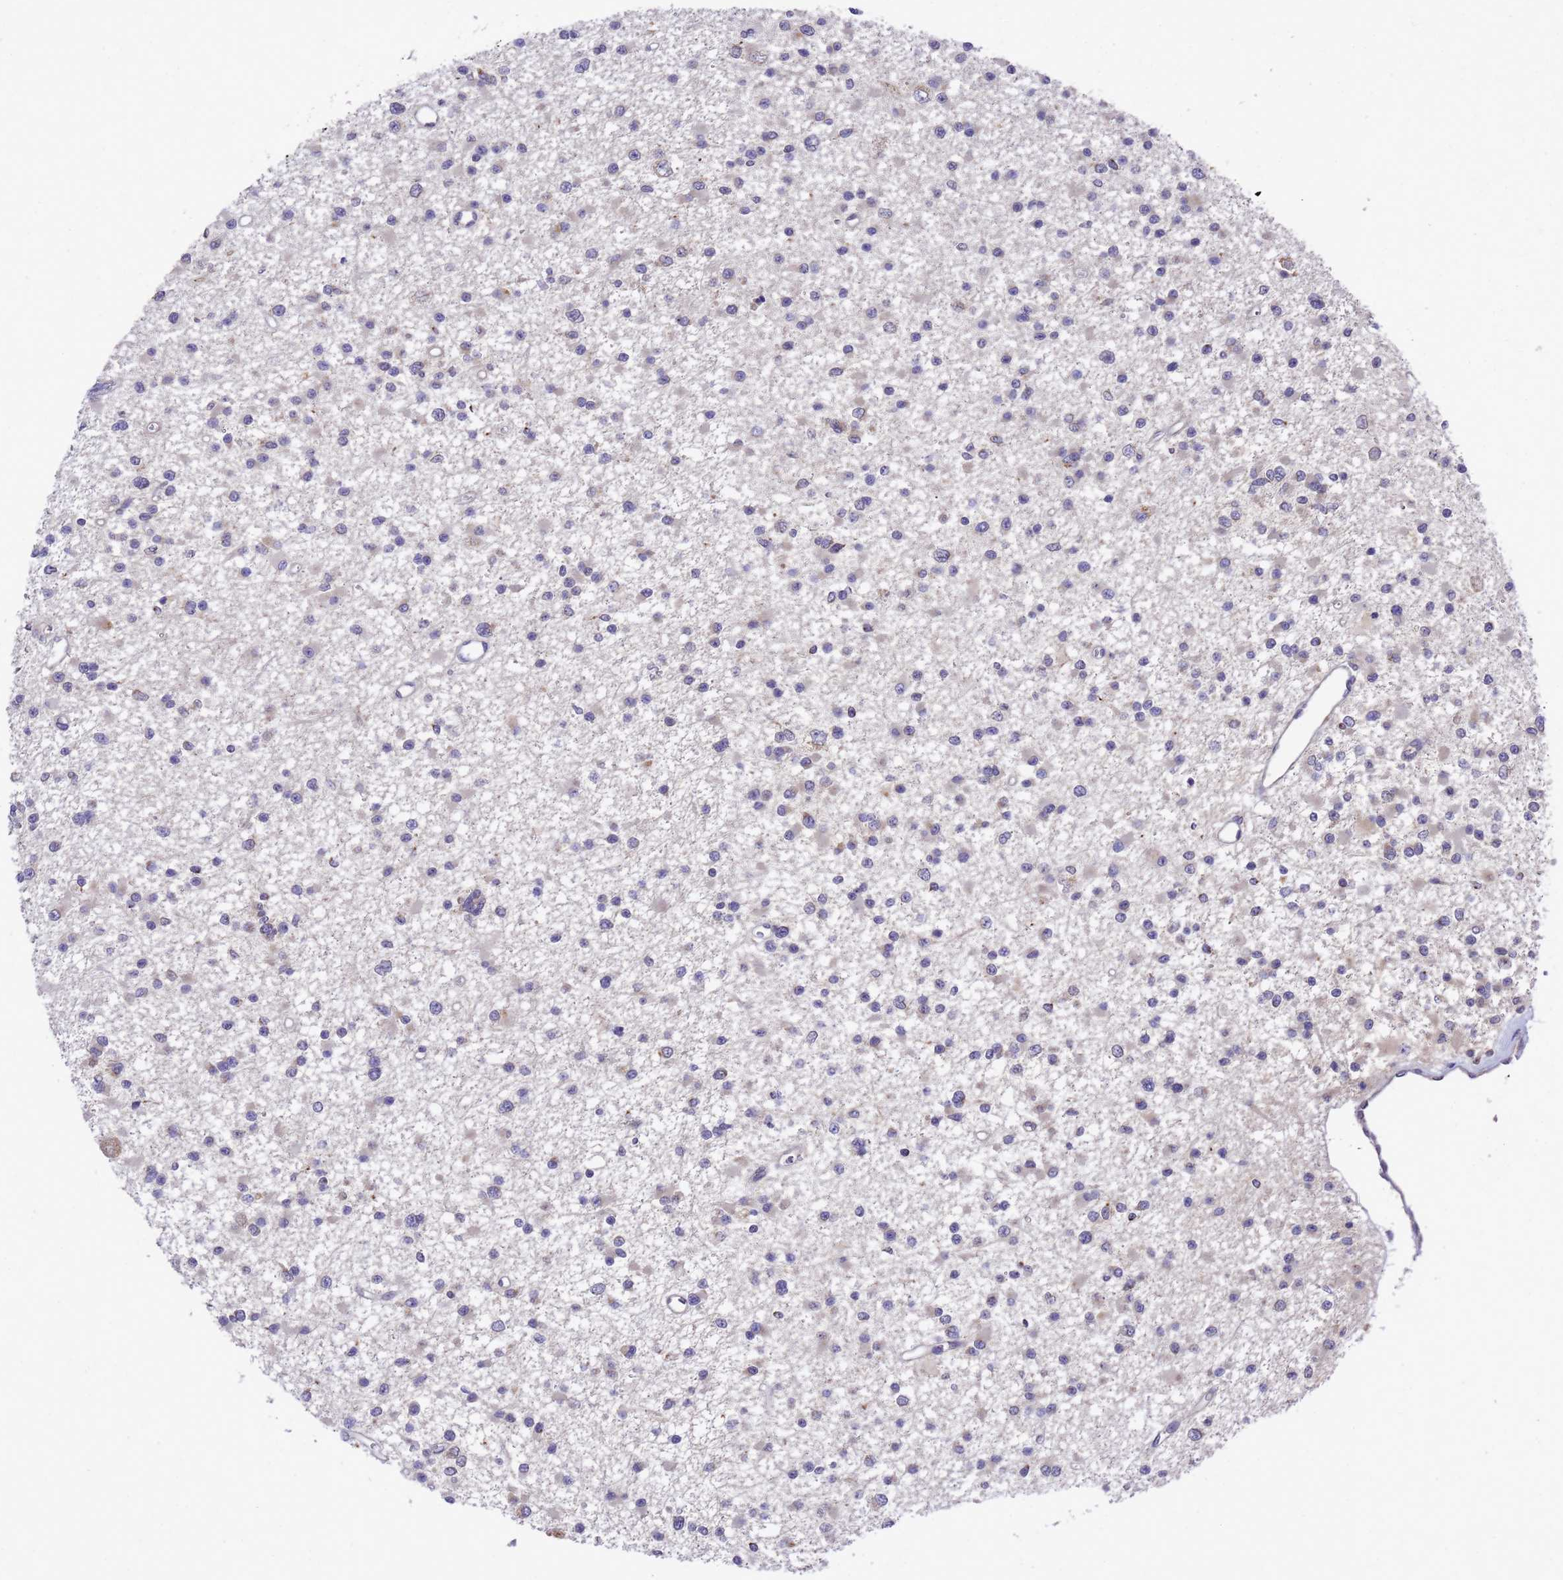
{"staining": {"intensity": "negative", "quantity": "none", "location": "none"}, "tissue": "glioma", "cell_type": "Tumor cells", "image_type": "cancer", "snomed": [{"axis": "morphology", "description": "Glioma, malignant, Low grade"}, {"axis": "topography", "description": "Brain"}], "caption": "Immunohistochemistry image of neoplastic tissue: human glioma stained with DAB (3,3'-diaminobenzidine) reveals no significant protein positivity in tumor cells.", "gene": "DCAF12L2", "patient": {"sex": "female", "age": 22}}